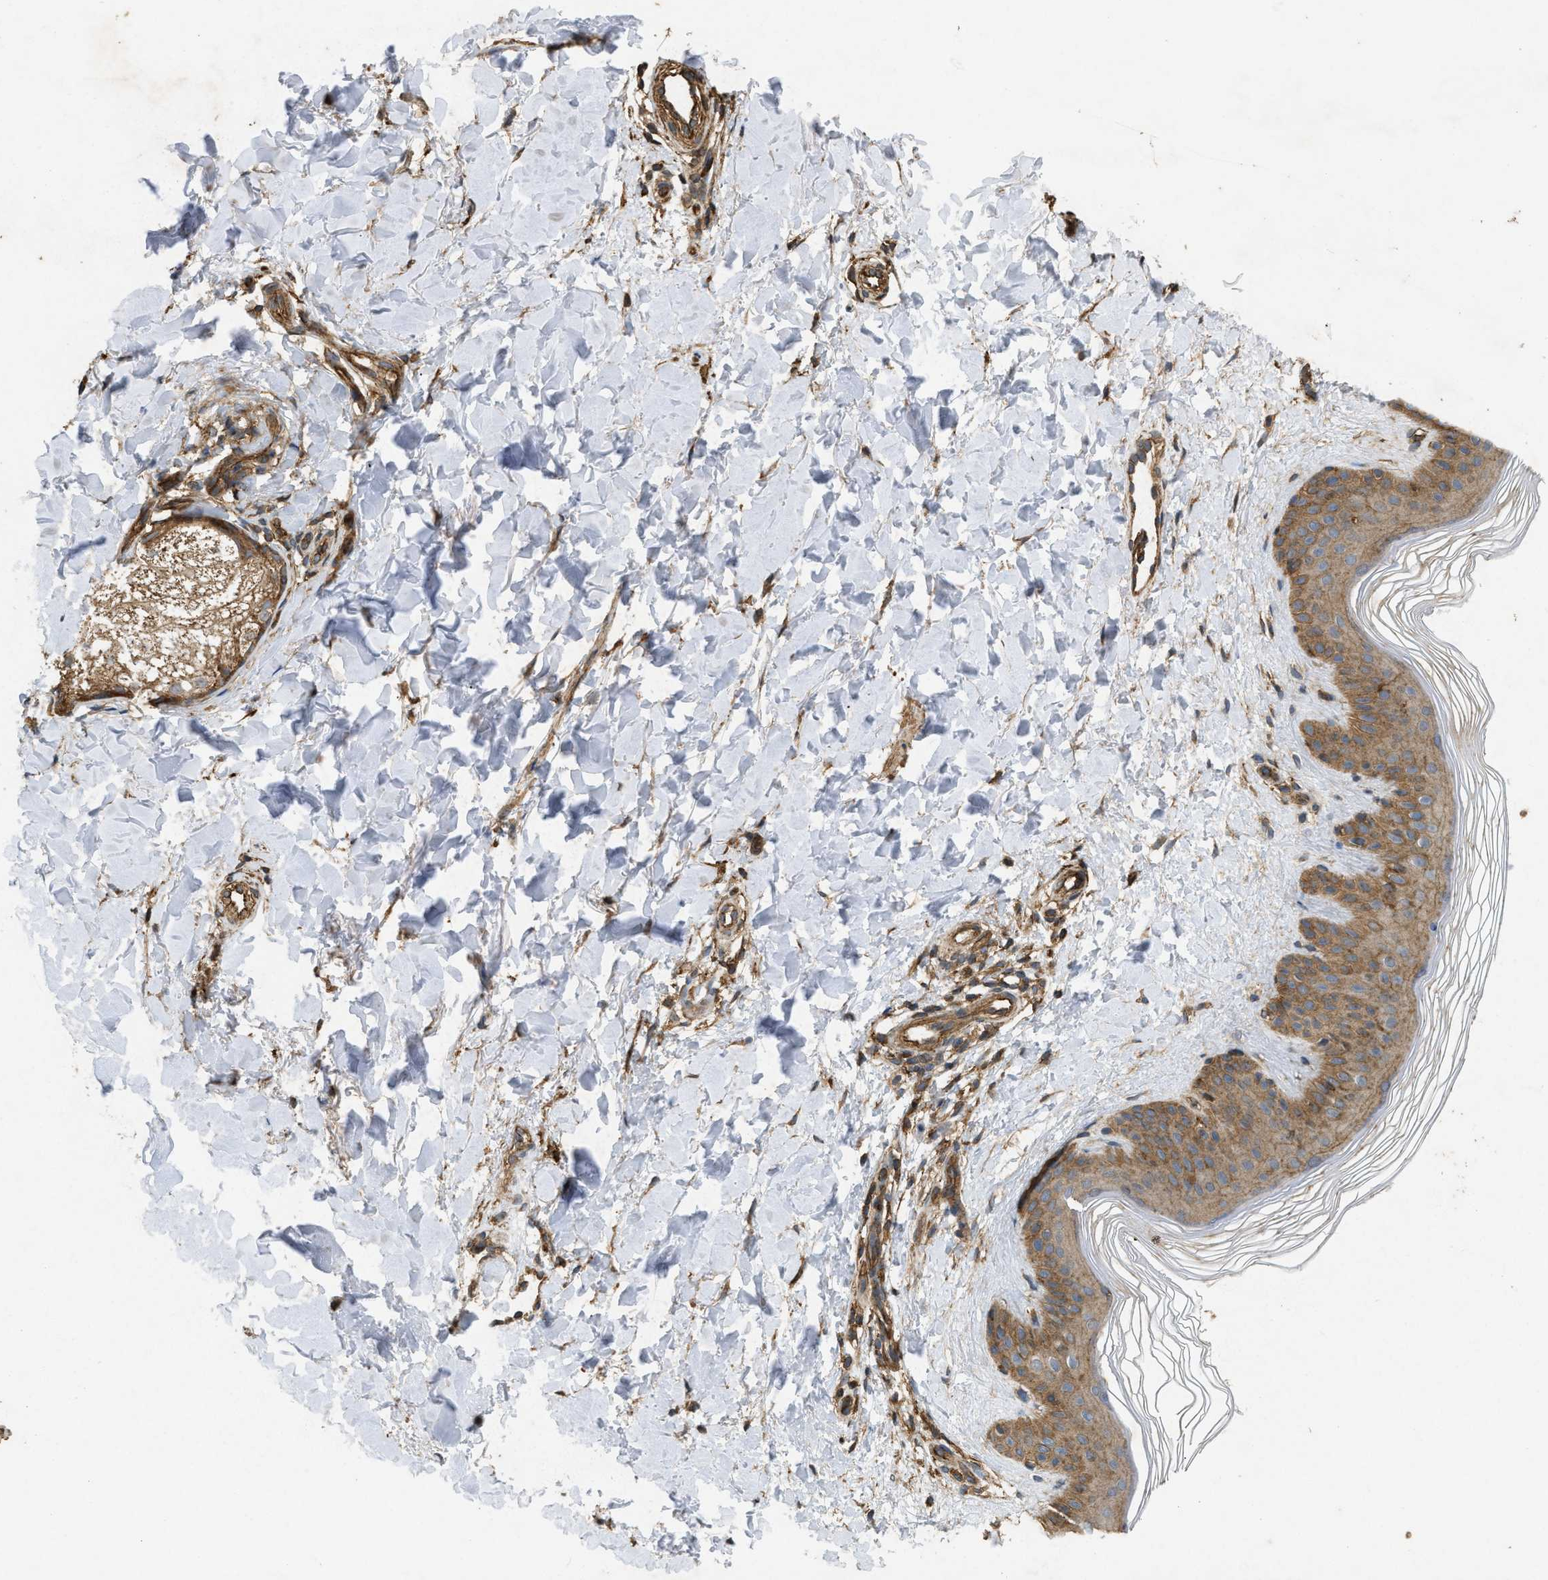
{"staining": {"intensity": "moderate", "quantity": ">75%", "location": "cytoplasmic/membranous"}, "tissue": "skin", "cell_type": "Fibroblasts", "image_type": "normal", "snomed": [{"axis": "morphology", "description": "Normal tissue, NOS"}, {"axis": "morphology", "description": "Malignant melanoma, Metastatic site"}, {"axis": "topography", "description": "Skin"}], "caption": "Brown immunohistochemical staining in unremarkable skin exhibits moderate cytoplasmic/membranous expression in about >75% of fibroblasts. (Brightfield microscopy of DAB IHC at high magnification).", "gene": "GNB4", "patient": {"sex": "male", "age": 41}}